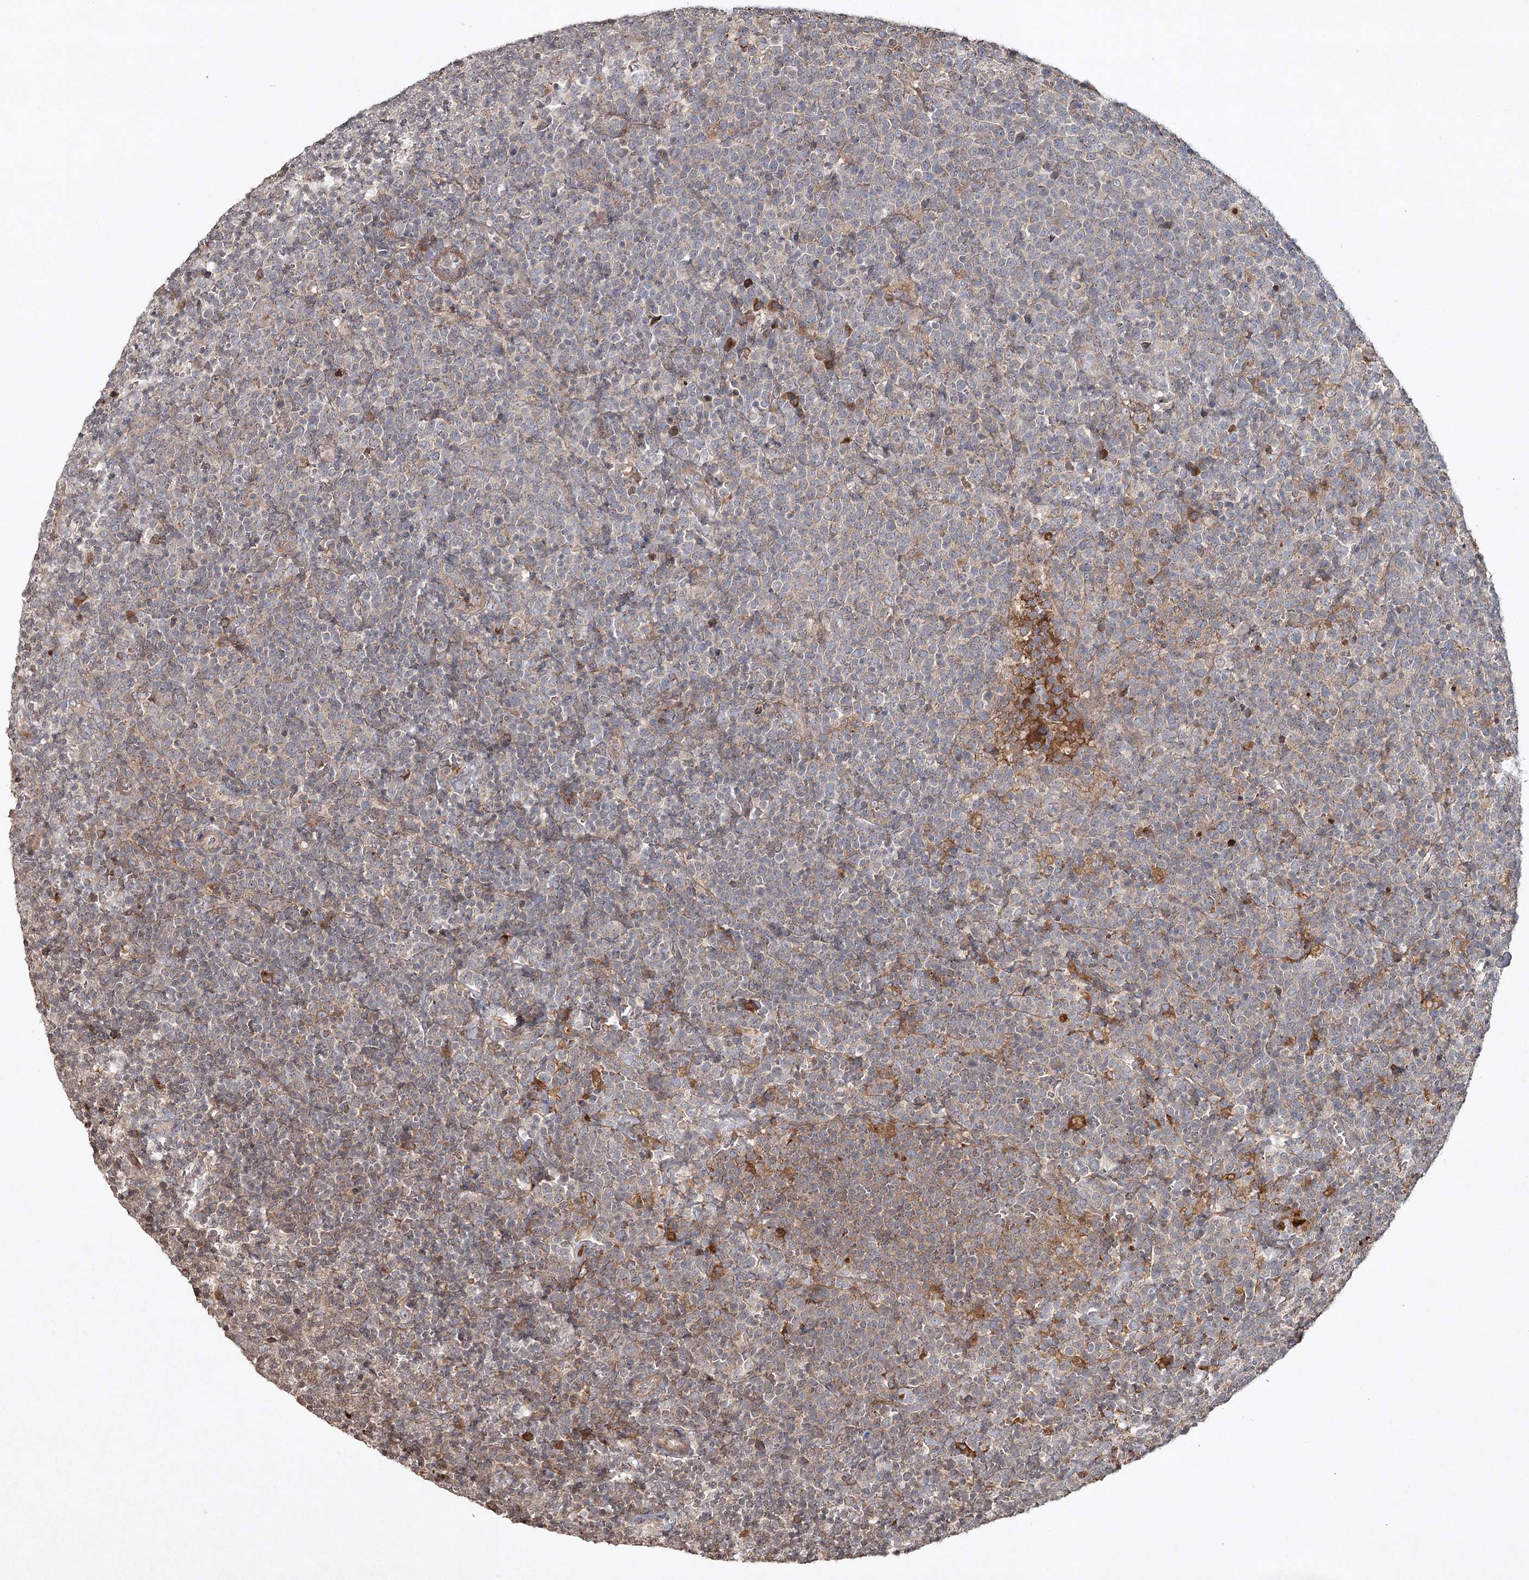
{"staining": {"intensity": "moderate", "quantity": "<25%", "location": "cytoplasmic/membranous"}, "tissue": "lymphoma", "cell_type": "Tumor cells", "image_type": "cancer", "snomed": [{"axis": "morphology", "description": "Malignant lymphoma, non-Hodgkin's type, High grade"}, {"axis": "topography", "description": "Lymph node"}], "caption": "This is a histology image of immunohistochemistry (IHC) staining of lymphoma, which shows moderate positivity in the cytoplasmic/membranous of tumor cells.", "gene": "CYP2B6", "patient": {"sex": "male", "age": 61}}